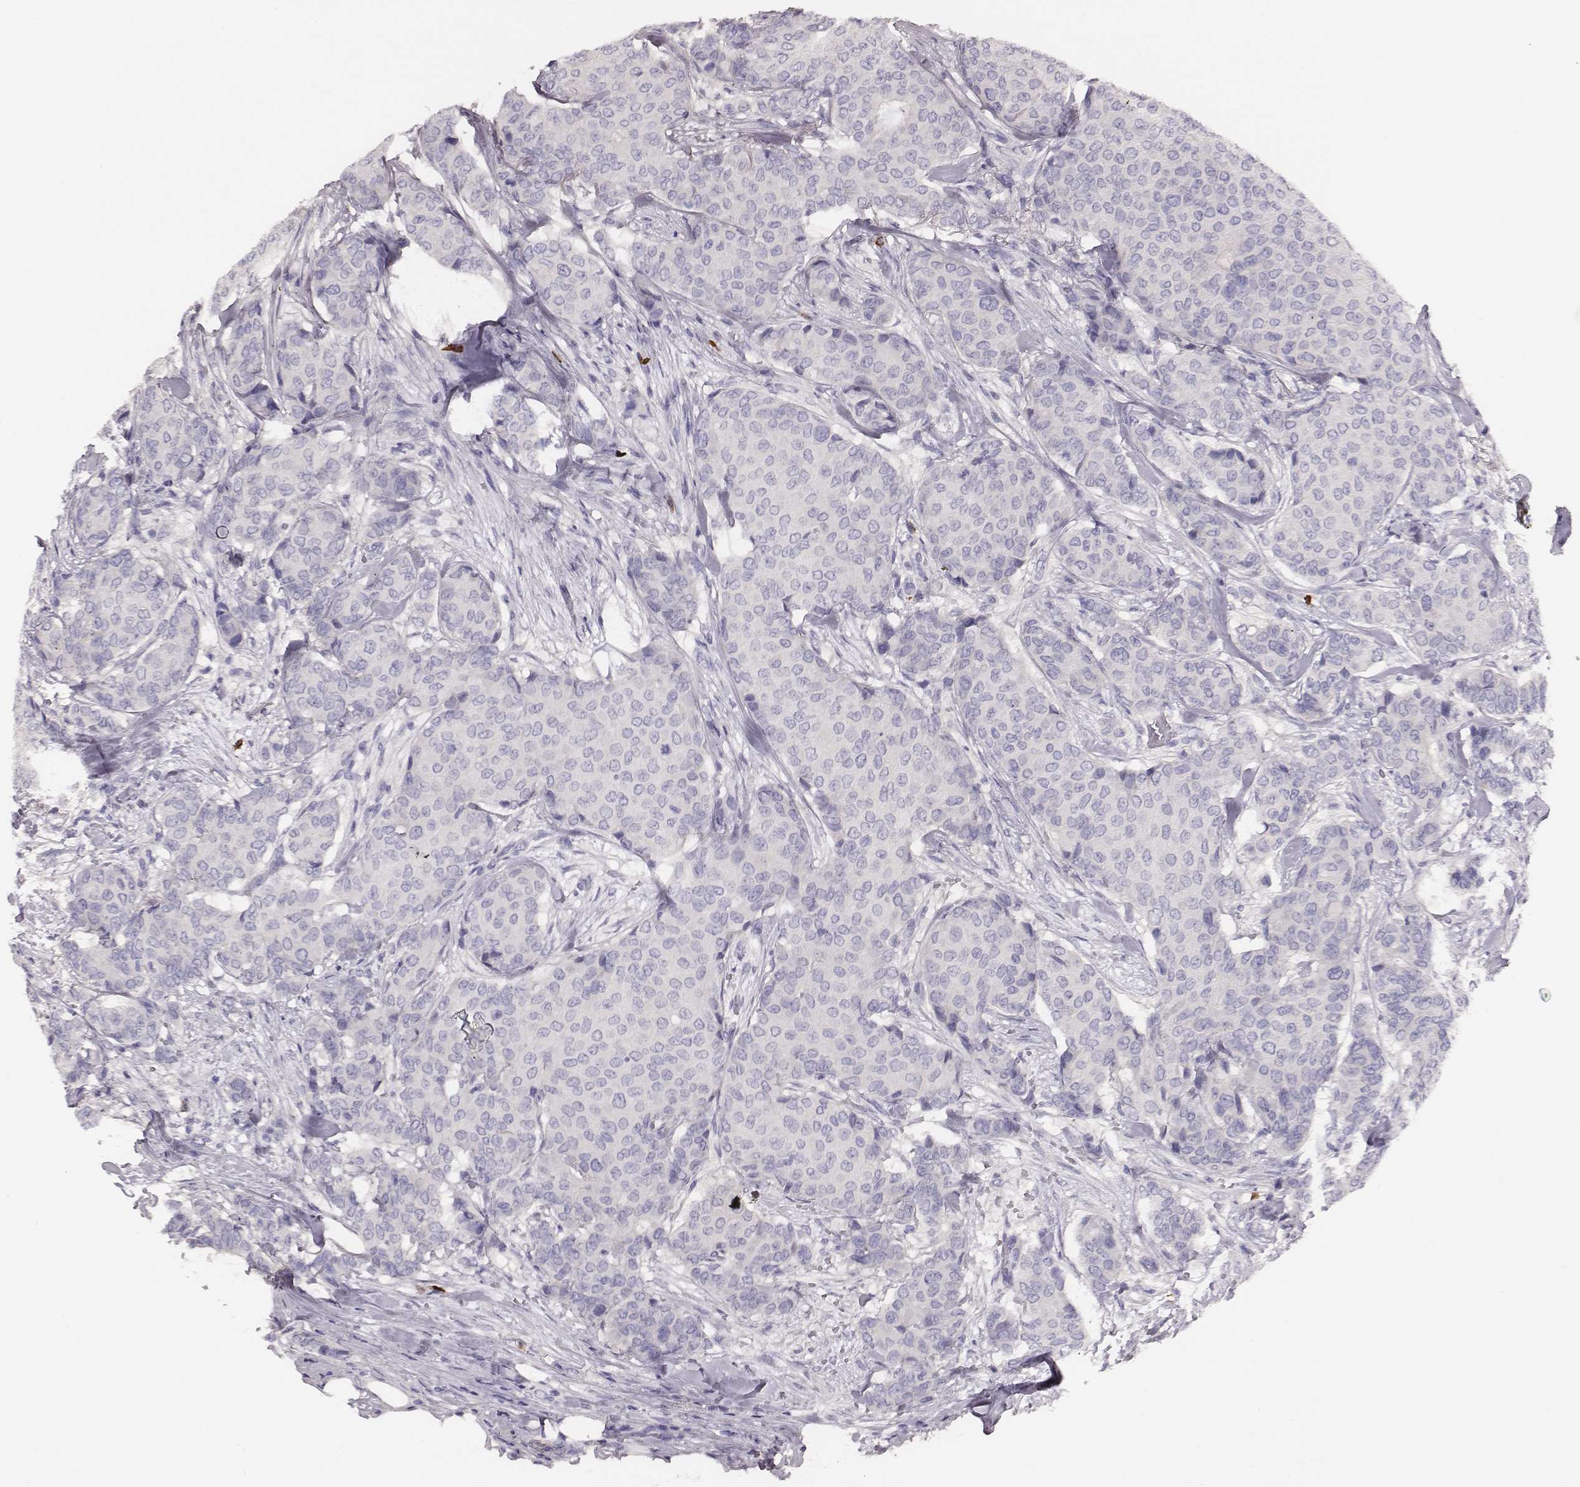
{"staining": {"intensity": "negative", "quantity": "none", "location": "none"}, "tissue": "breast cancer", "cell_type": "Tumor cells", "image_type": "cancer", "snomed": [{"axis": "morphology", "description": "Duct carcinoma"}, {"axis": "topography", "description": "Breast"}], "caption": "Immunohistochemistry of invasive ductal carcinoma (breast) reveals no staining in tumor cells.", "gene": "P2RY10", "patient": {"sex": "female", "age": 75}}